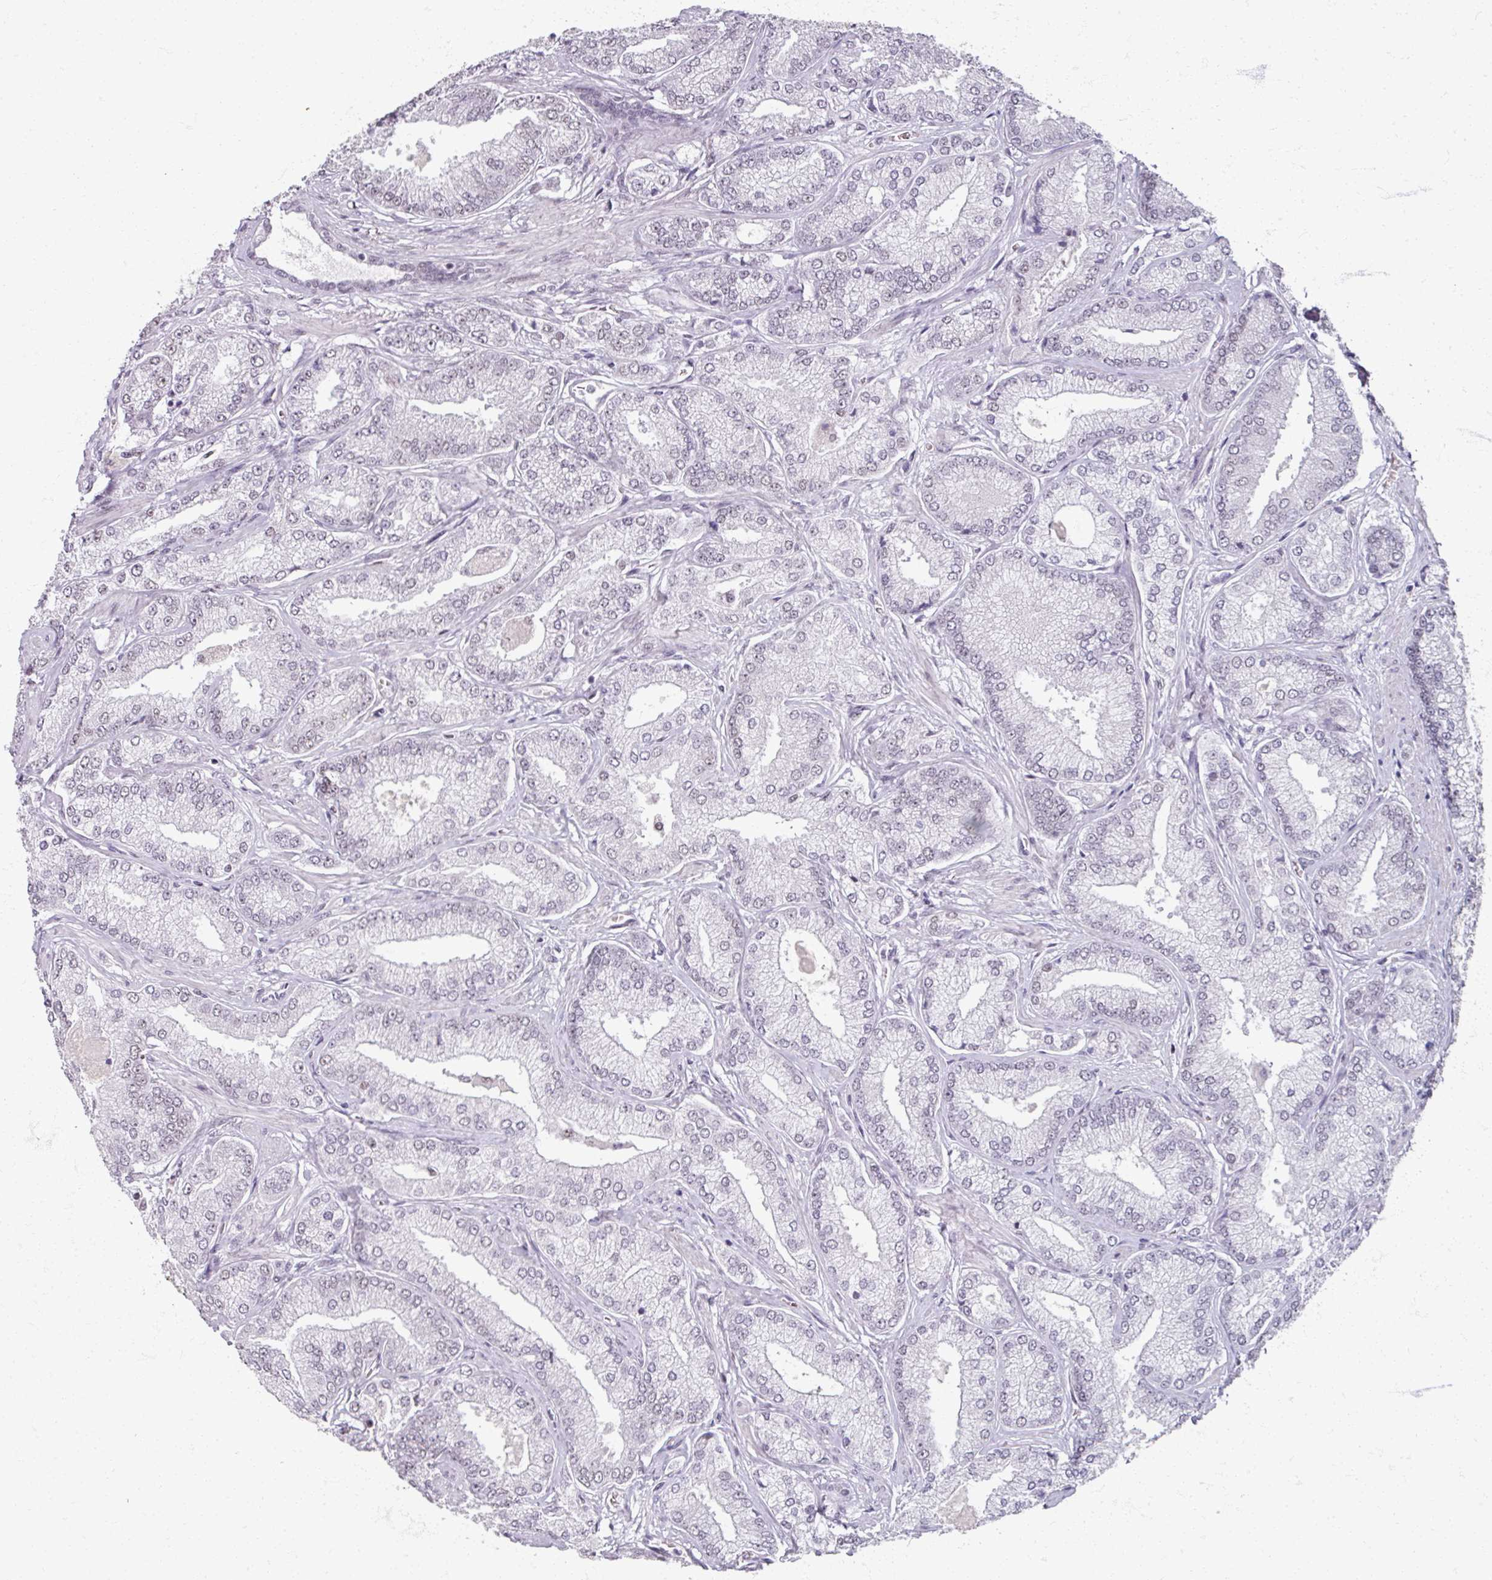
{"staining": {"intensity": "negative", "quantity": "none", "location": "none"}, "tissue": "prostate cancer", "cell_type": "Tumor cells", "image_type": "cancer", "snomed": [{"axis": "morphology", "description": "Adenocarcinoma, High grade"}, {"axis": "topography", "description": "Prostate"}], "caption": "Histopathology image shows no significant protein expression in tumor cells of prostate adenocarcinoma (high-grade).", "gene": "ADAR", "patient": {"sex": "male", "age": 68}}